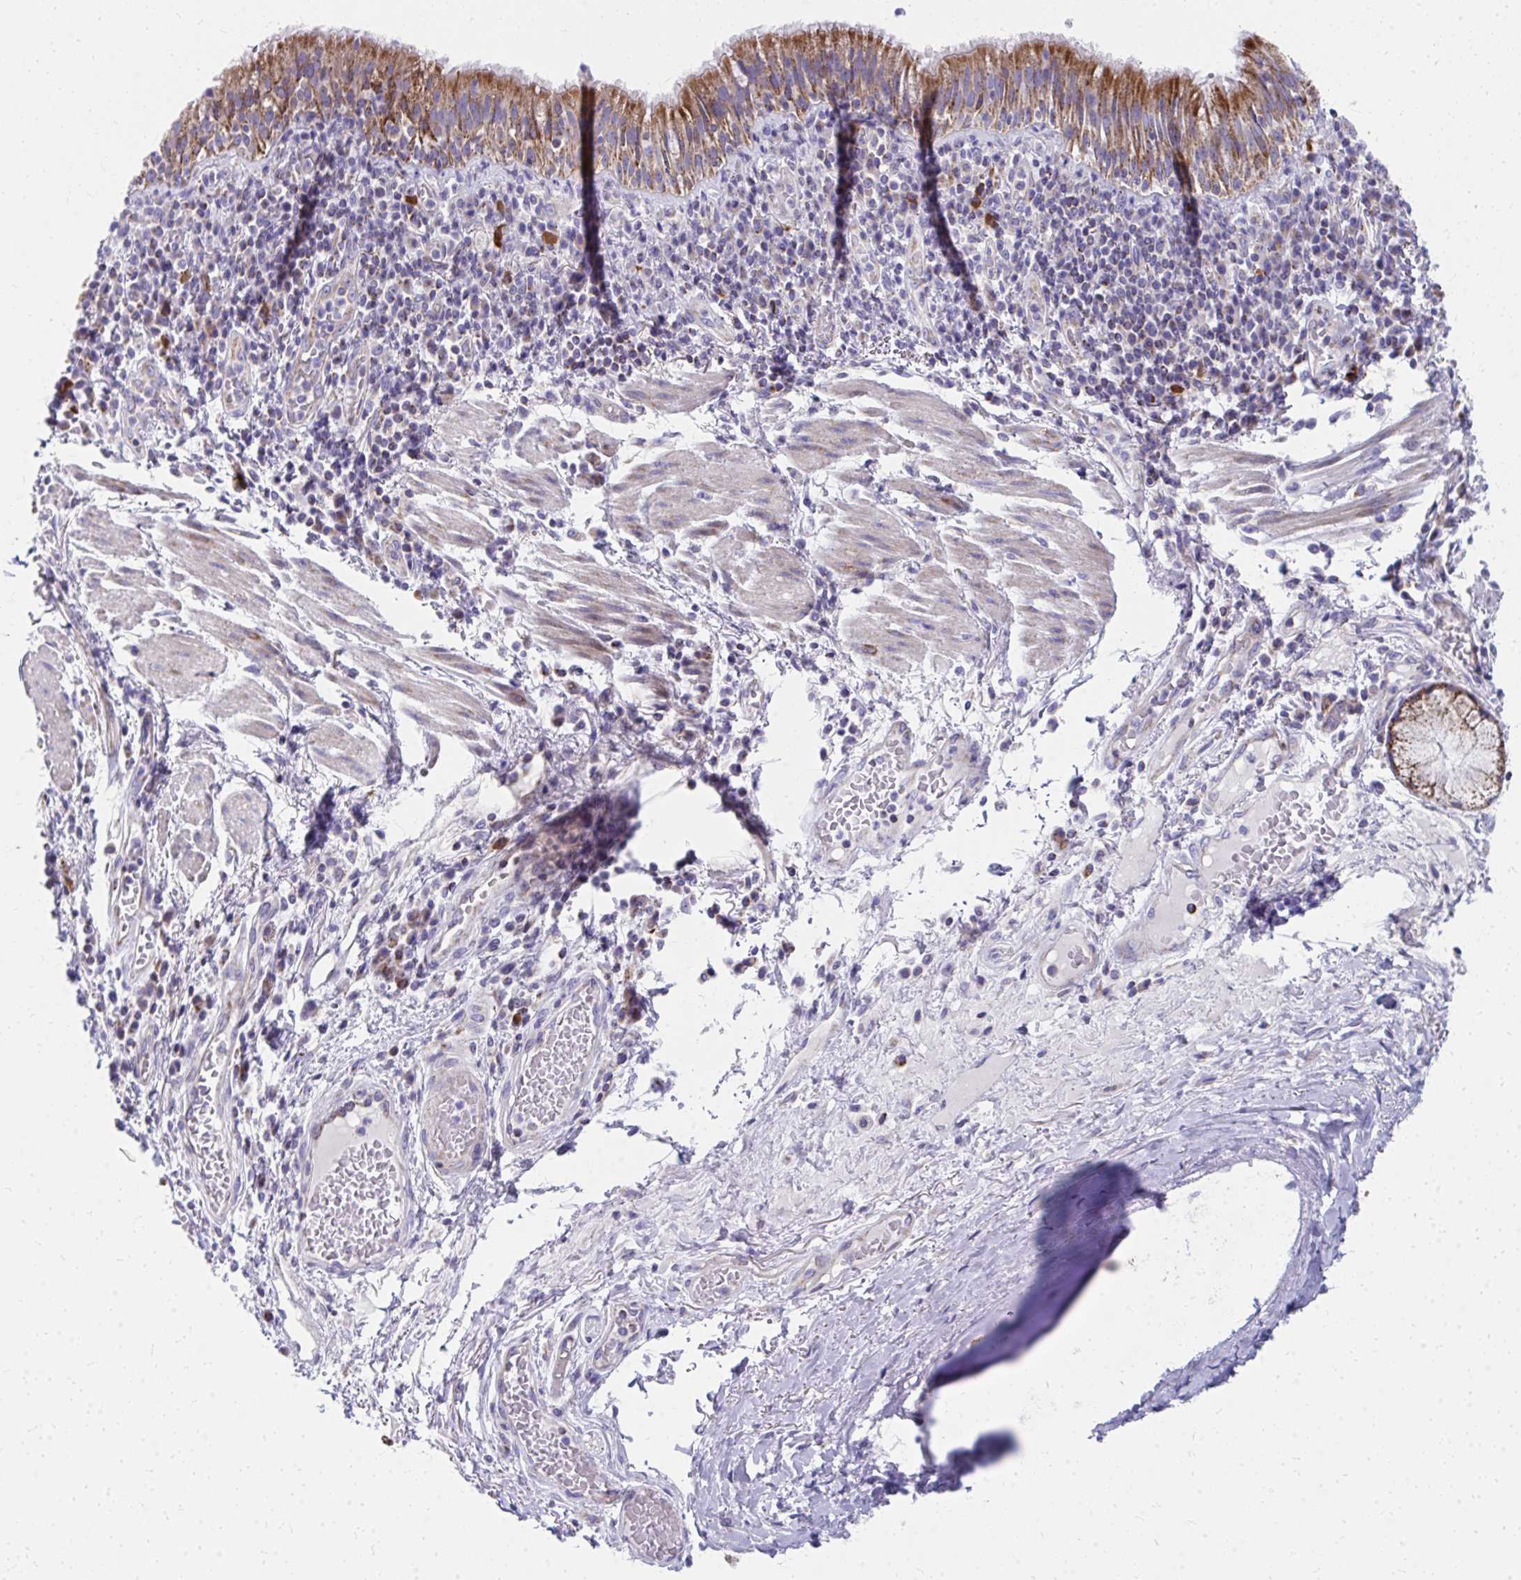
{"staining": {"intensity": "moderate", "quantity": ">75%", "location": "cytoplasmic/membranous"}, "tissue": "bronchus", "cell_type": "Respiratory epithelial cells", "image_type": "normal", "snomed": [{"axis": "morphology", "description": "Normal tissue, NOS"}, {"axis": "topography", "description": "Cartilage tissue"}, {"axis": "topography", "description": "Bronchus"}], "caption": "IHC staining of benign bronchus, which shows medium levels of moderate cytoplasmic/membranous expression in about >75% of respiratory epithelial cells indicating moderate cytoplasmic/membranous protein staining. The staining was performed using DAB (3,3'-diaminobenzidine) (brown) for protein detection and nuclei were counterstained in hematoxylin (blue).", "gene": "IL37", "patient": {"sex": "male", "age": 56}}